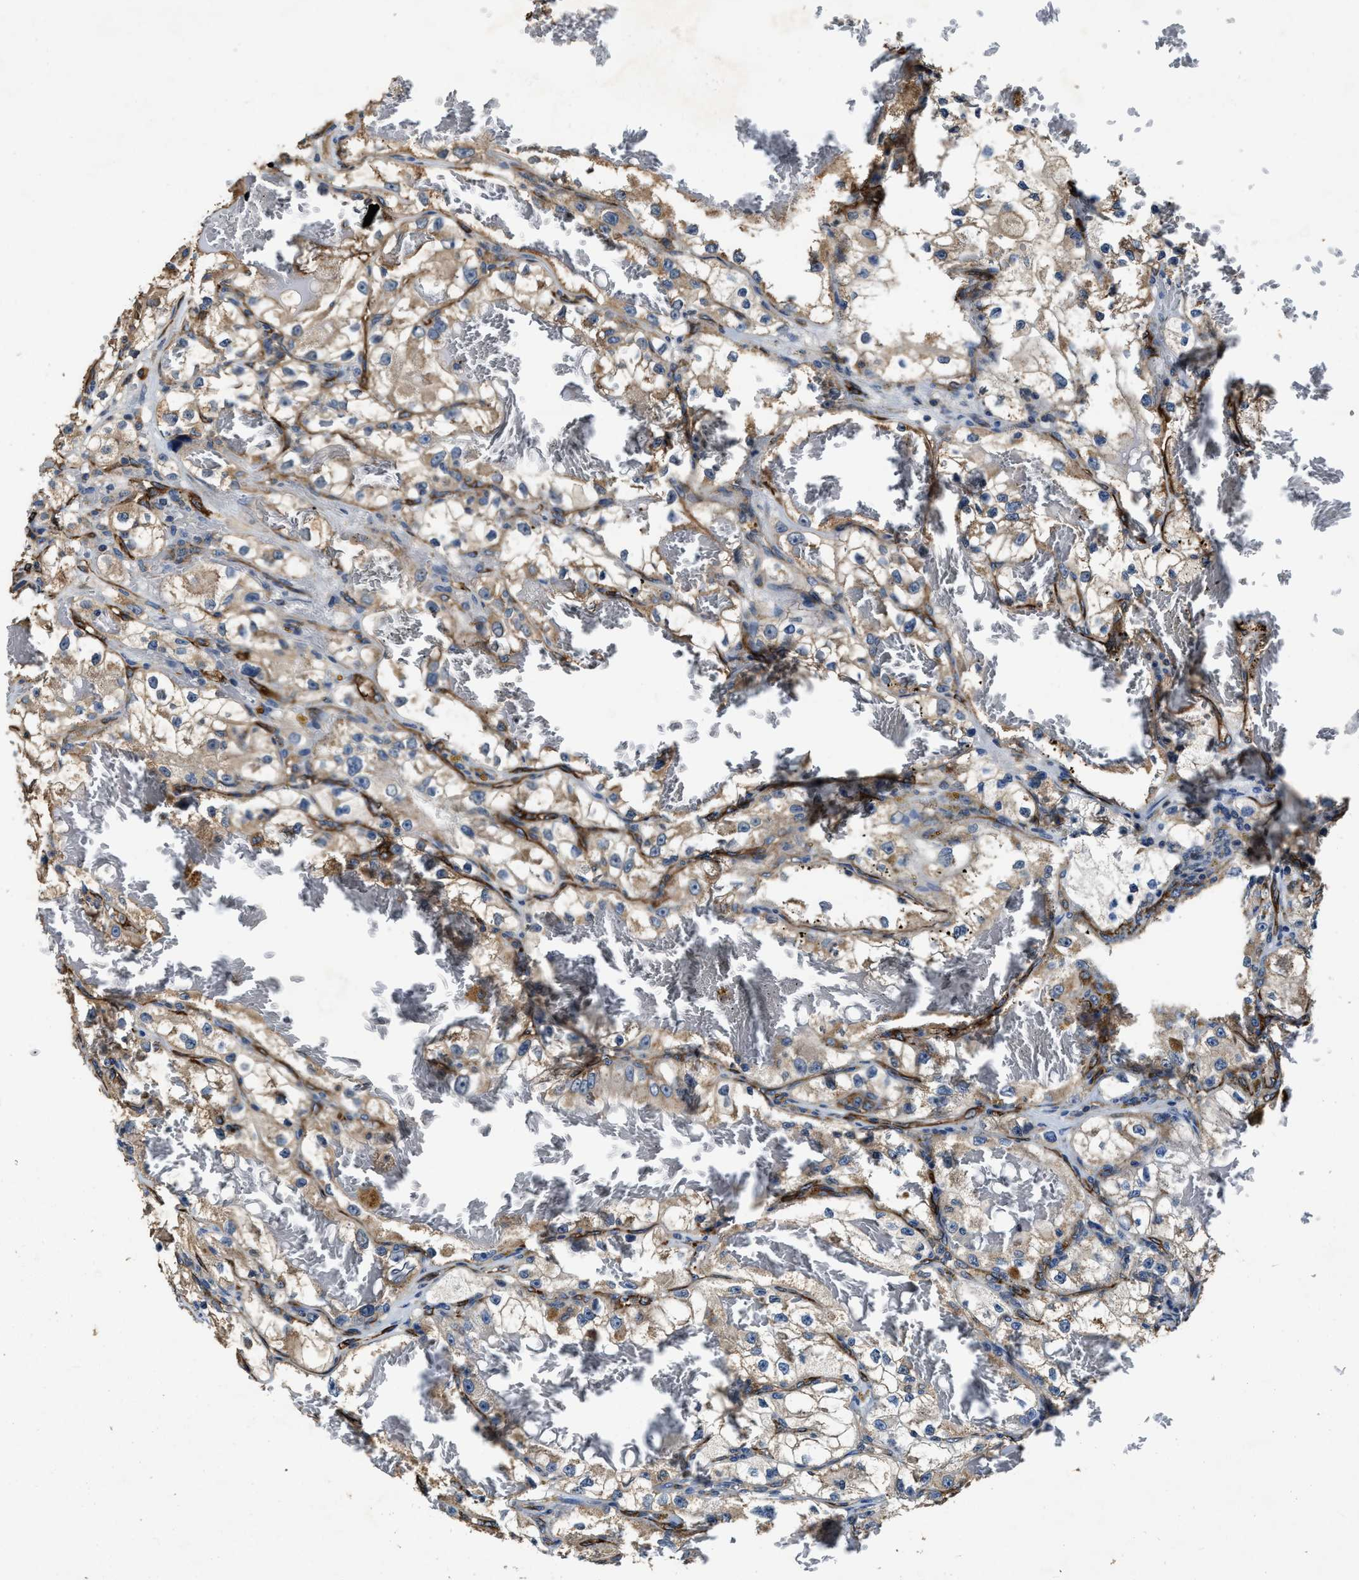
{"staining": {"intensity": "moderate", "quantity": "25%-75%", "location": "cytoplasmic/membranous"}, "tissue": "renal cancer", "cell_type": "Tumor cells", "image_type": "cancer", "snomed": [{"axis": "morphology", "description": "Adenocarcinoma, NOS"}, {"axis": "topography", "description": "Kidney"}], "caption": "Human adenocarcinoma (renal) stained for a protein (brown) displays moderate cytoplasmic/membranous positive expression in approximately 25%-75% of tumor cells.", "gene": "GFRA3", "patient": {"sex": "female", "age": 57}}